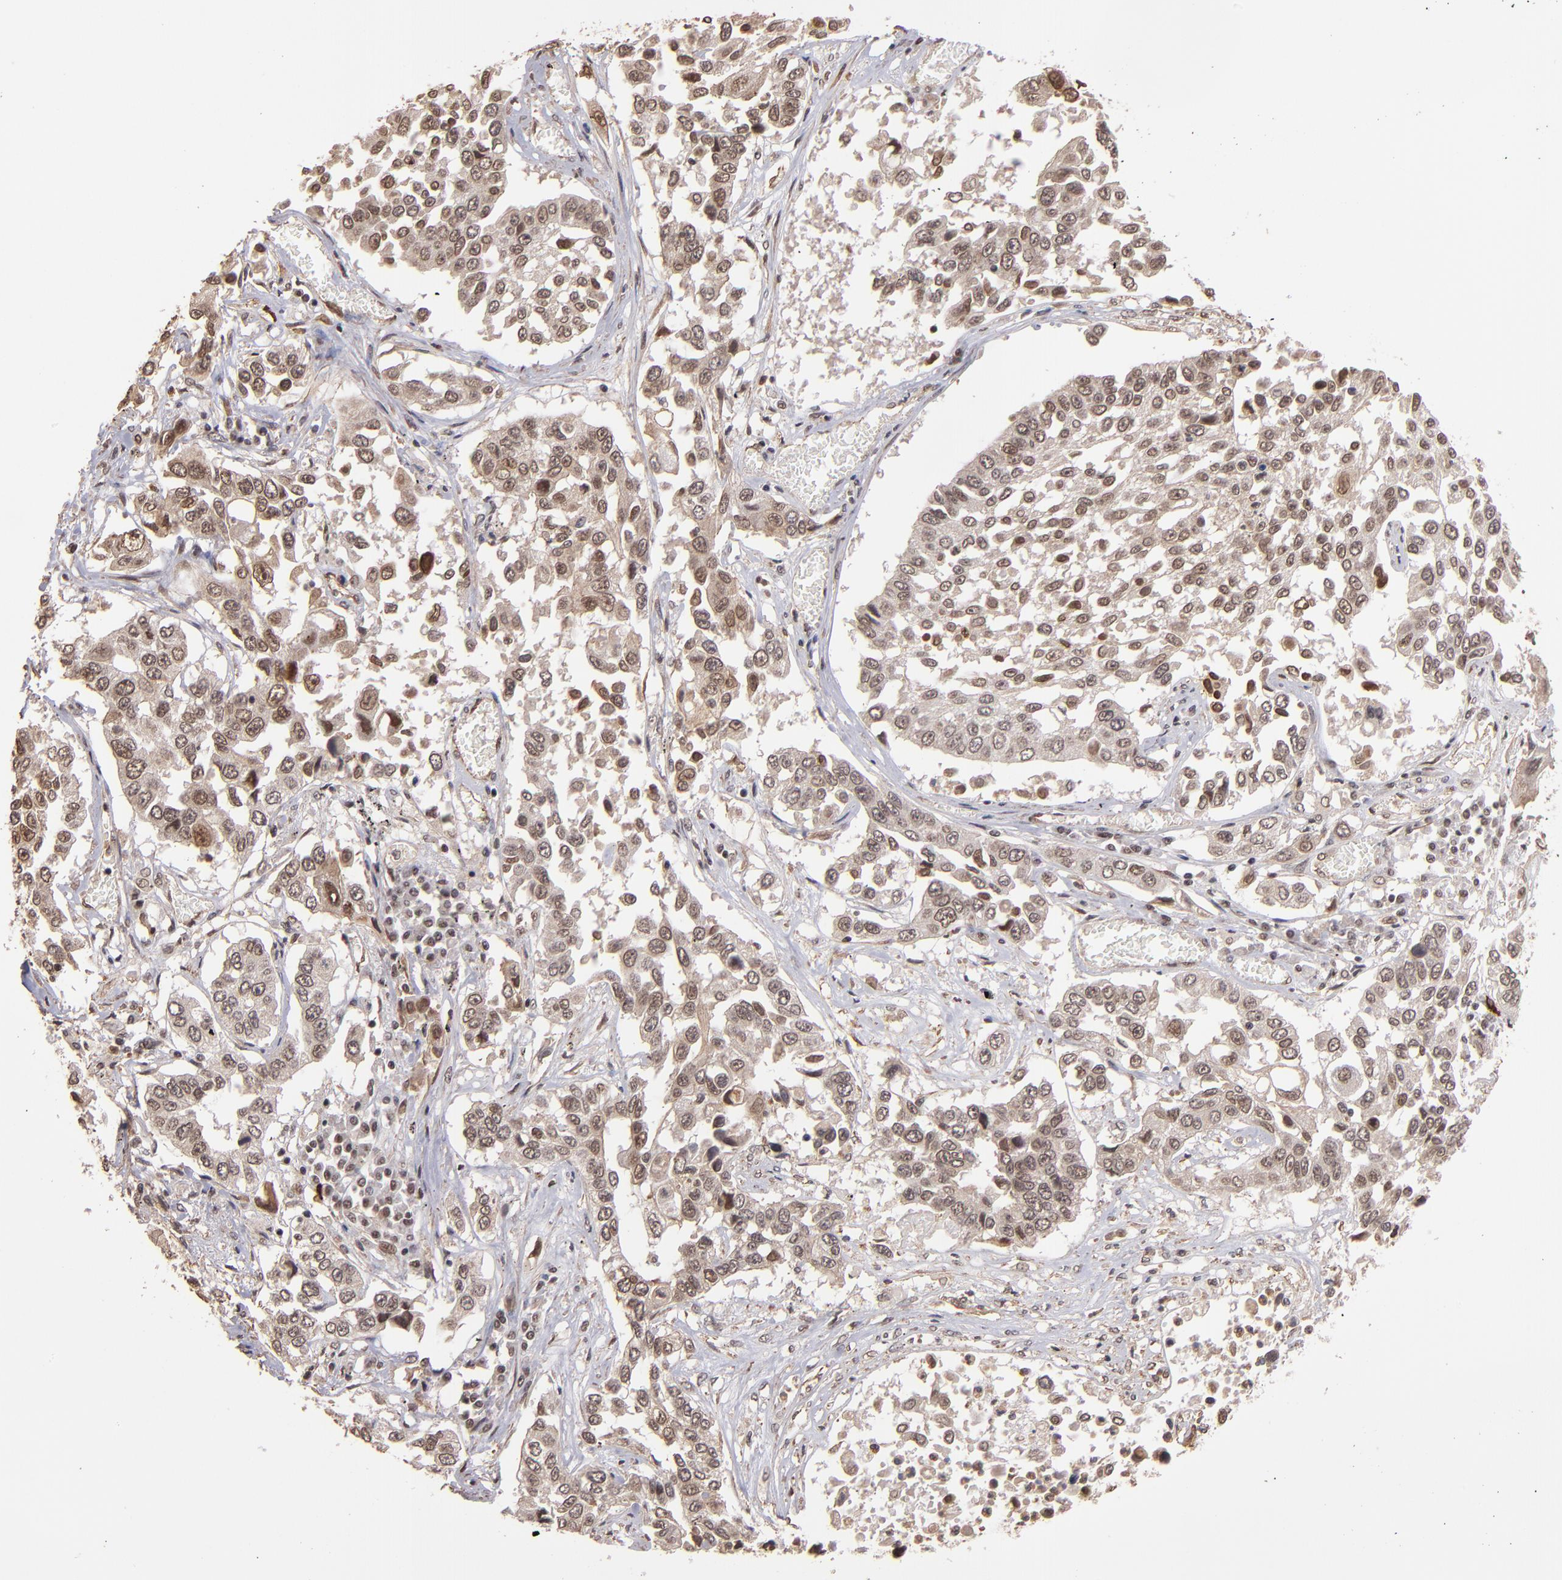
{"staining": {"intensity": "weak", "quantity": "25%-75%", "location": "nuclear"}, "tissue": "lung cancer", "cell_type": "Tumor cells", "image_type": "cancer", "snomed": [{"axis": "morphology", "description": "Squamous cell carcinoma, NOS"}, {"axis": "topography", "description": "Lung"}], "caption": "This photomicrograph shows immunohistochemistry (IHC) staining of human squamous cell carcinoma (lung), with low weak nuclear positivity in approximately 25%-75% of tumor cells.", "gene": "TERF2", "patient": {"sex": "male", "age": 71}}